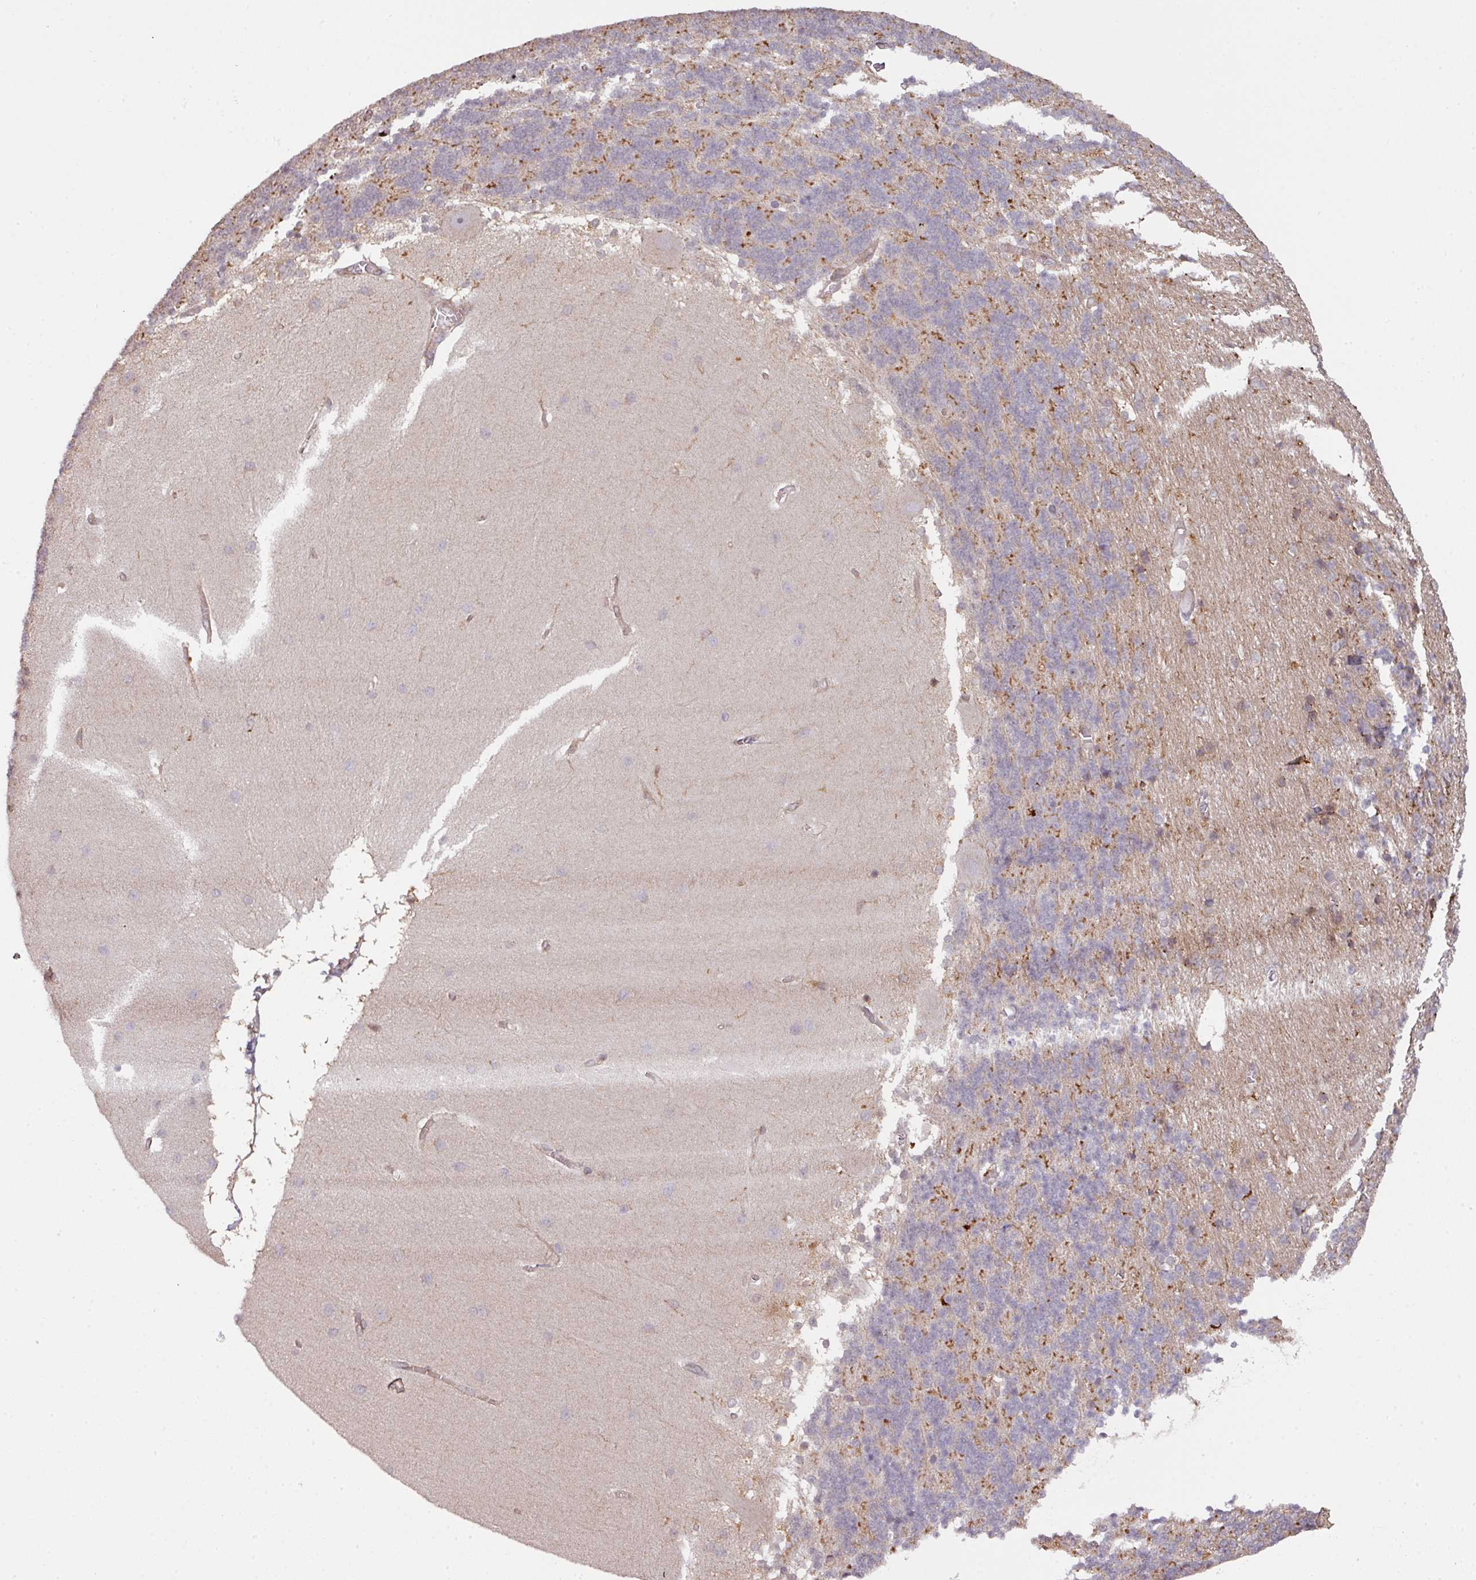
{"staining": {"intensity": "moderate", "quantity": "<25%", "location": "cytoplasmic/membranous"}, "tissue": "cerebellum", "cell_type": "Cells in granular layer", "image_type": "normal", "snomed": [{"axis": "morphology", "description": "Normal tissue, NOS"}, {"axis": "topography", "description": "Cerebellum"}], "caption": "Immunohistochemistry (IHC) of unremarkable cerebellum exhibits low levels of moderate cytoplasmic/membranous positivity in approximately <25% of cells in granular layer.", "gene": "CYFIP2", "patient": {"sex": "female", "age": 54}}